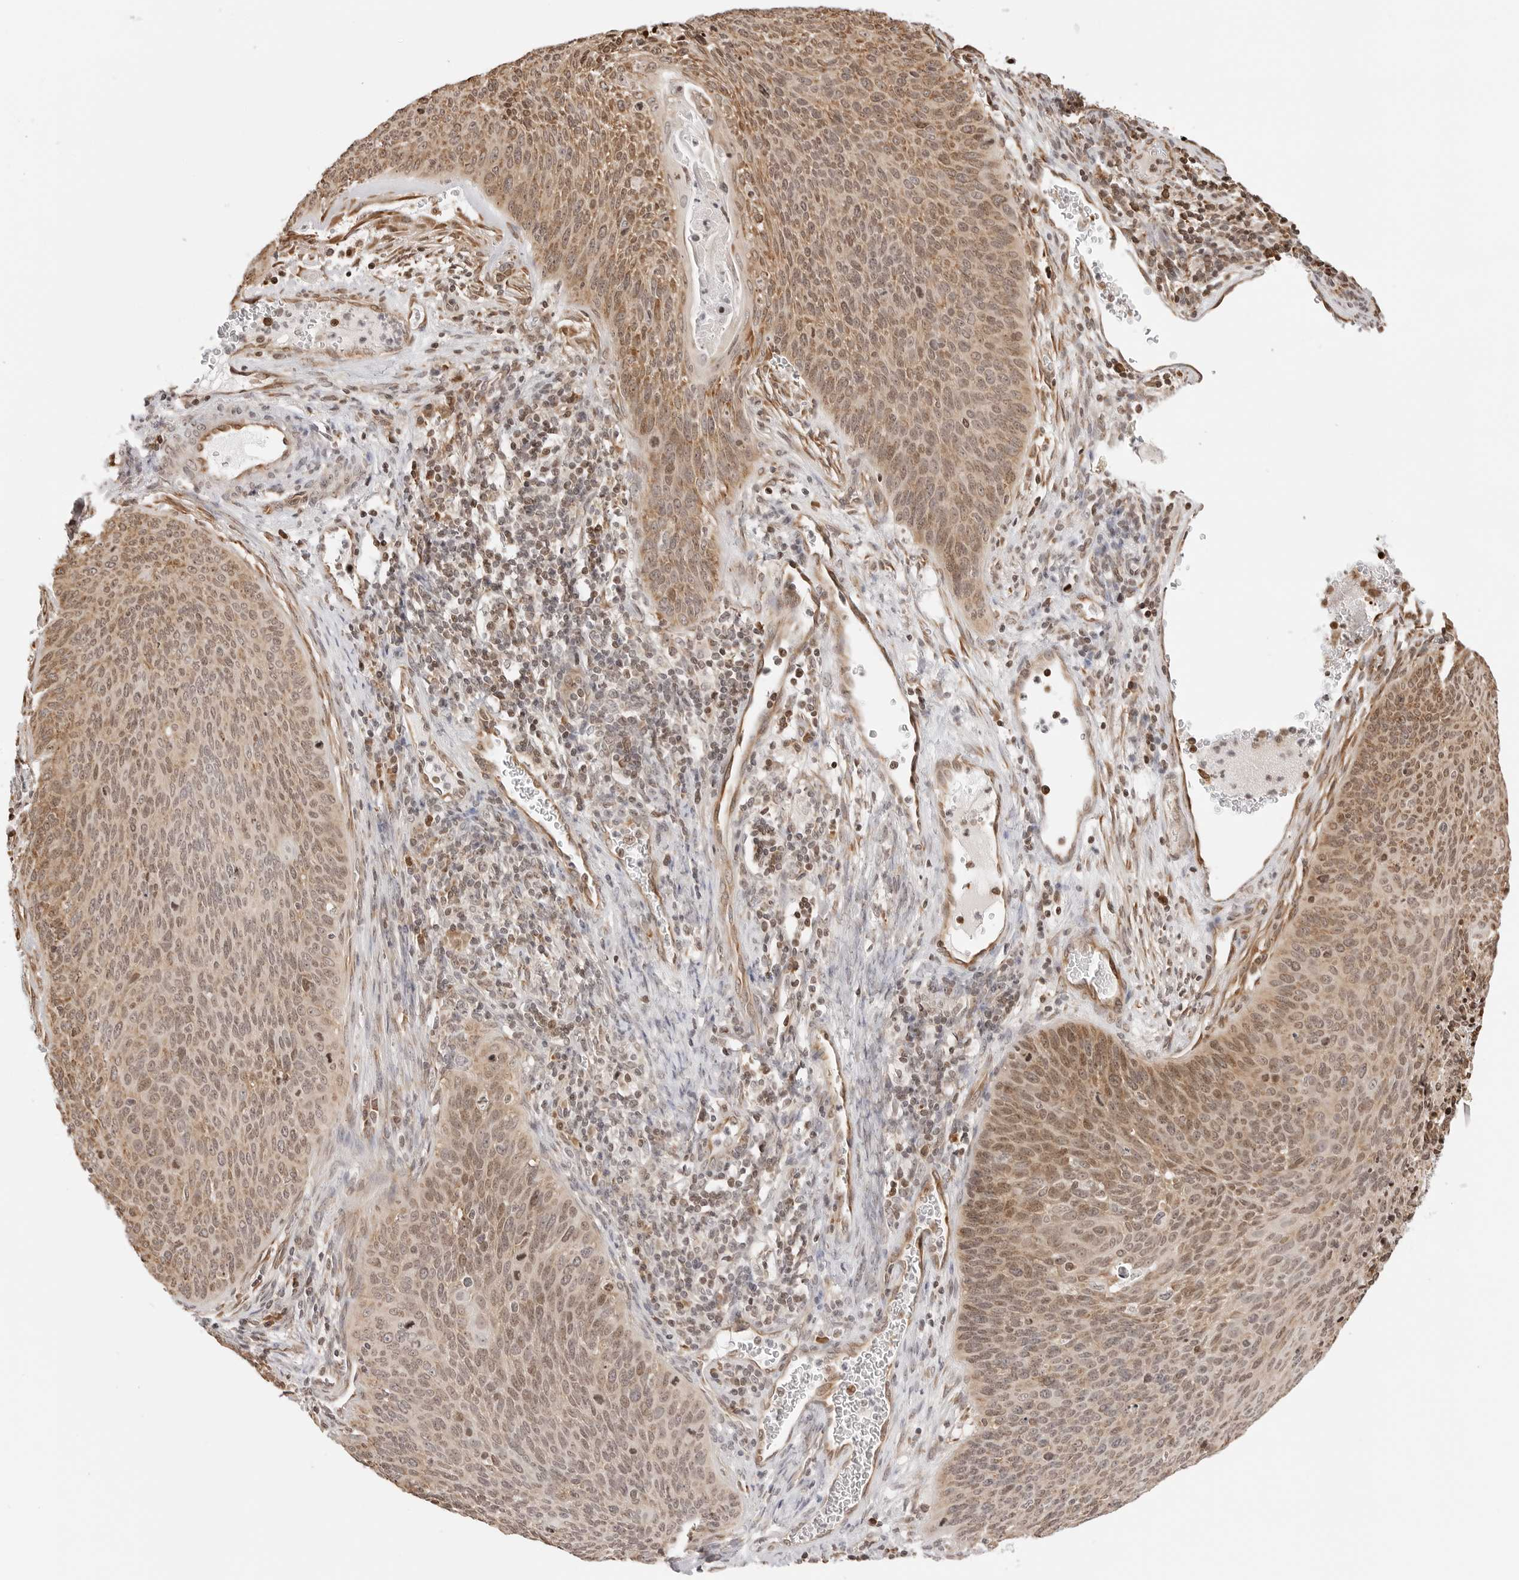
{"staining": {"intensity": "moderate", "quantity": "25%-75%", "location": "cytoplasmic/membranous,nuclear"}, "tissue": "cervical cancer", "cell_type": "Tumor cells", "image_type": "cancer", "snomed": [{"axis": "morphology", "description": "Squamous cell carcinoma, NOS"}, {"axis": "topography", "description": "Cervix"}], "caption": "Squamous cell carcinoma (cervical) stained with DAB immunohistochemistry displays medium levels of moderate cytoplasmic/membranous and nuclear expression in approximately 25%-75% of tumor cells. Using DAB (brown) and hematoxylin (blue) stains, captured at high magnification using brightfield microscopy.", "gene": "FKBP14", "patient": {"sex": "female", "age": 55}}